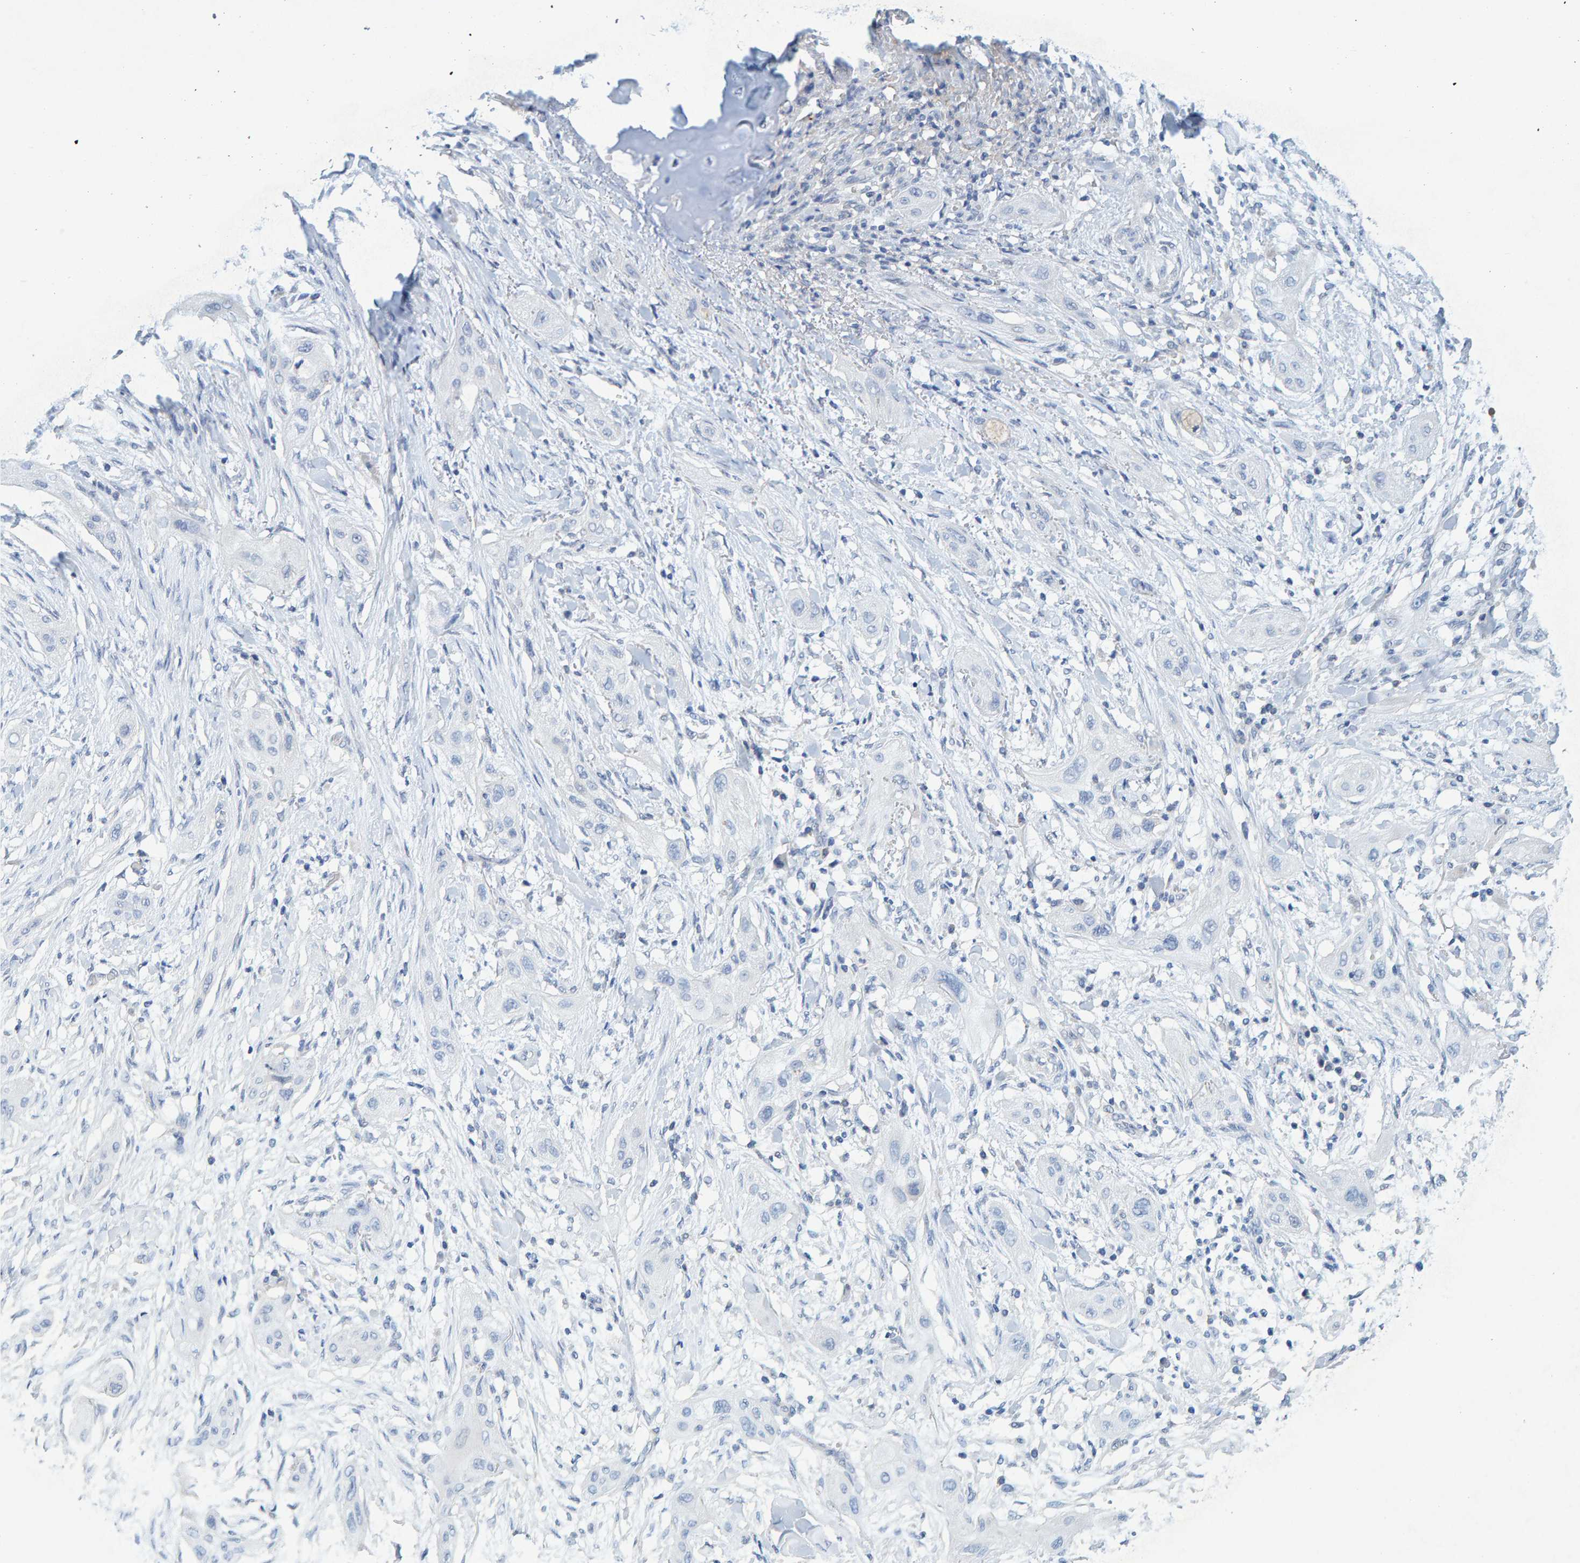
{"staining": {"intensity": "negative", "quantity": "none", "location": "none"}, "tissue": "lung cancer", "cell_type": "Tumor cells", "image_type": "cancer", "snomed": [{"axis": "morphology", "description": "Squamous cell carcinoma, NOS"}, {"axis": "topography", "description": "Lung"}], "caption": "DAB (3,3'-diaminobenzidine) immunohistochemical staining of human squamous cell carcinoma (lung) exhibits no significant expression in tumor cells.", "gene": "ALAD", "patient": {"sex": "female", "age": 47}}